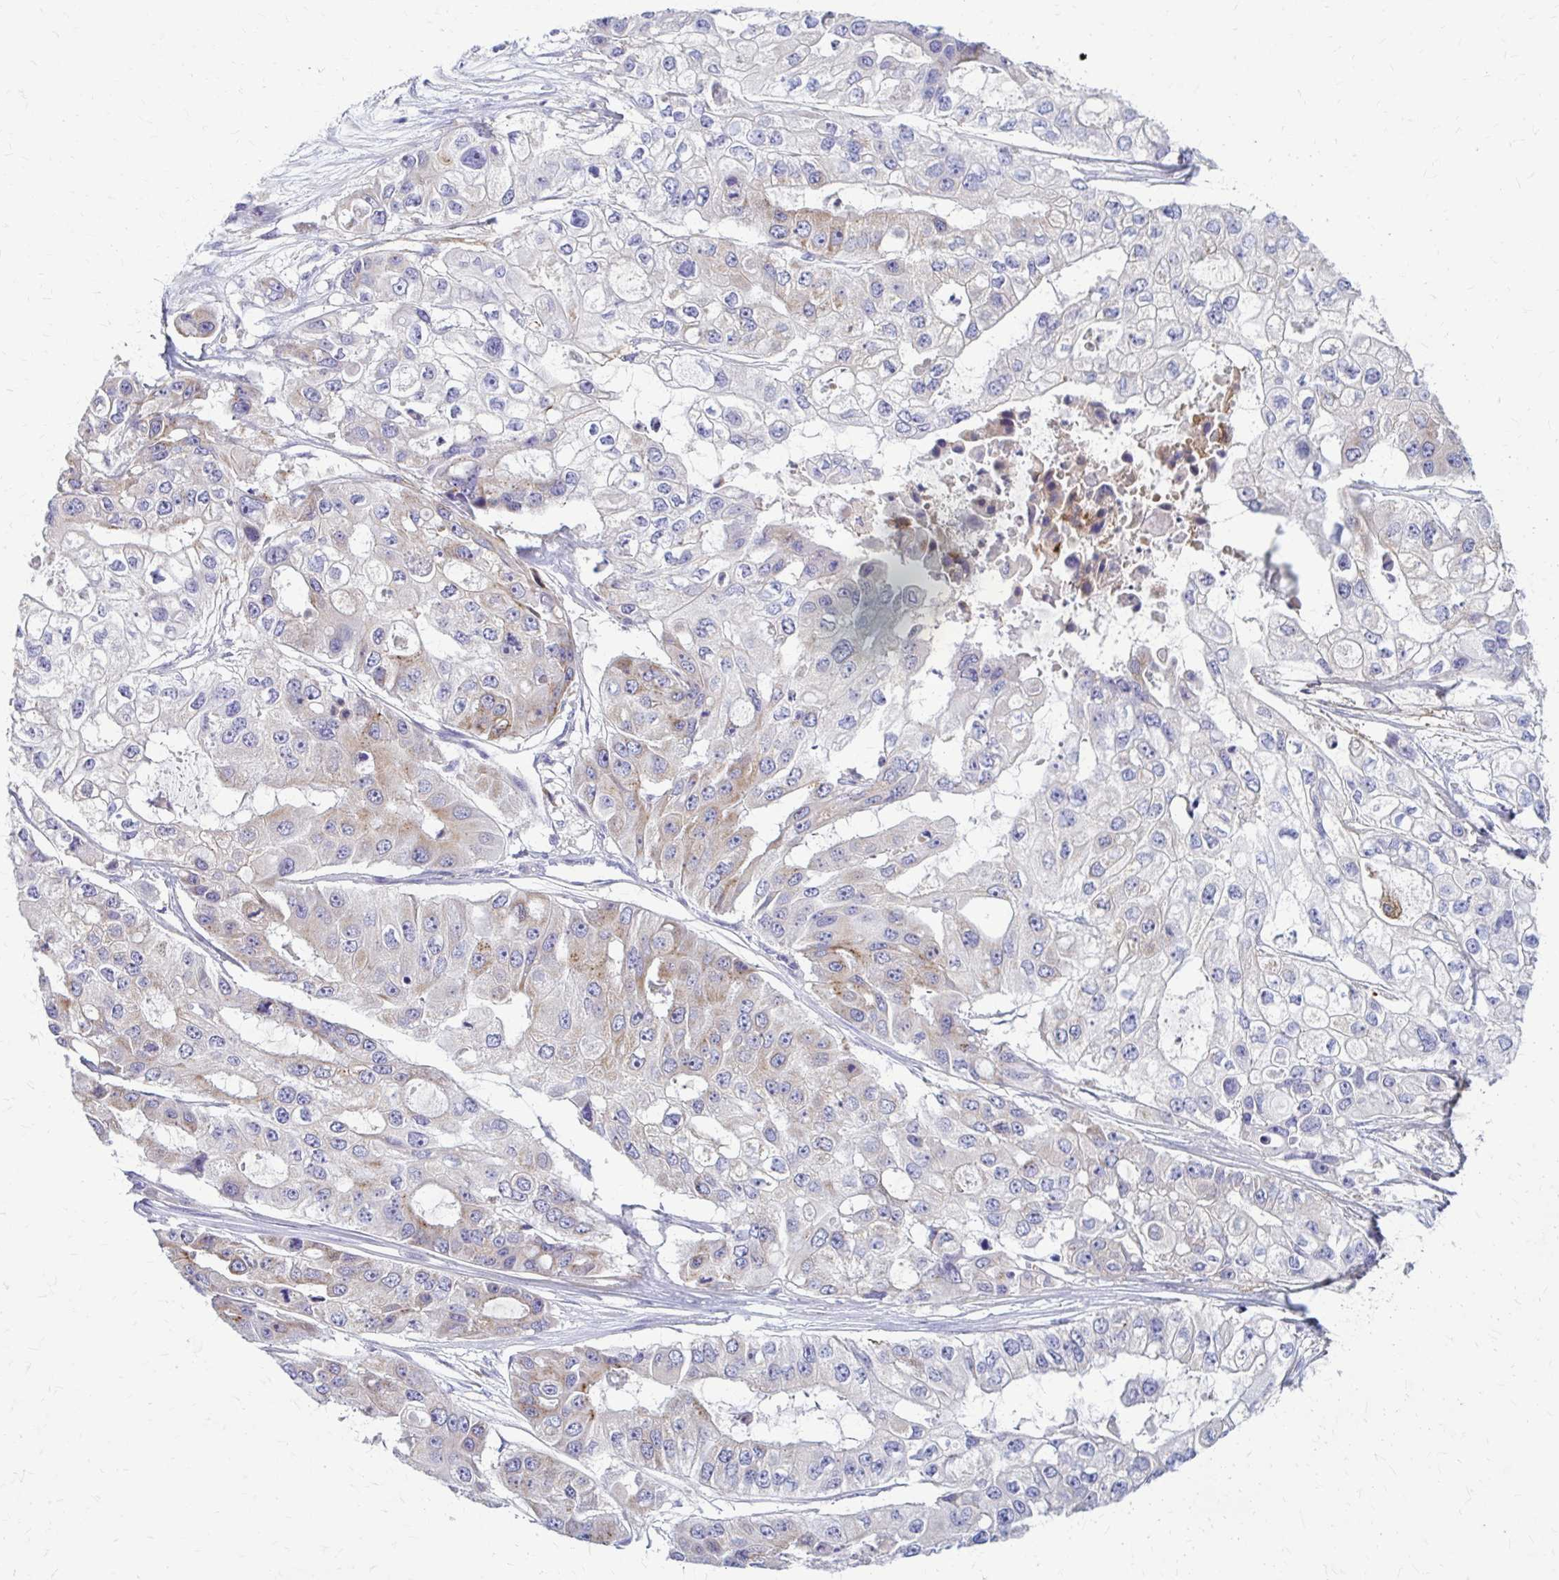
{"staining": {"intensity": "weak", "quantity": "<25%", "location": "cytoplasmic/membranous"}, "tissue": "ovarian cancer", "cell_type": "Tumor cells", "image_type": "cancer", "snomed": [{"axis": "morphology", "description": "Cystadenocarcinoma, serous, NOS"}, {"axis": "topography", "description": "Ovary"}], "caption": "This is an immunohistochemistry photomicrograph of ovarian cancer. There is no expression in tumor cells.", "gene": "SAMD13", "patient": {"sex": "female", "age": 56}}